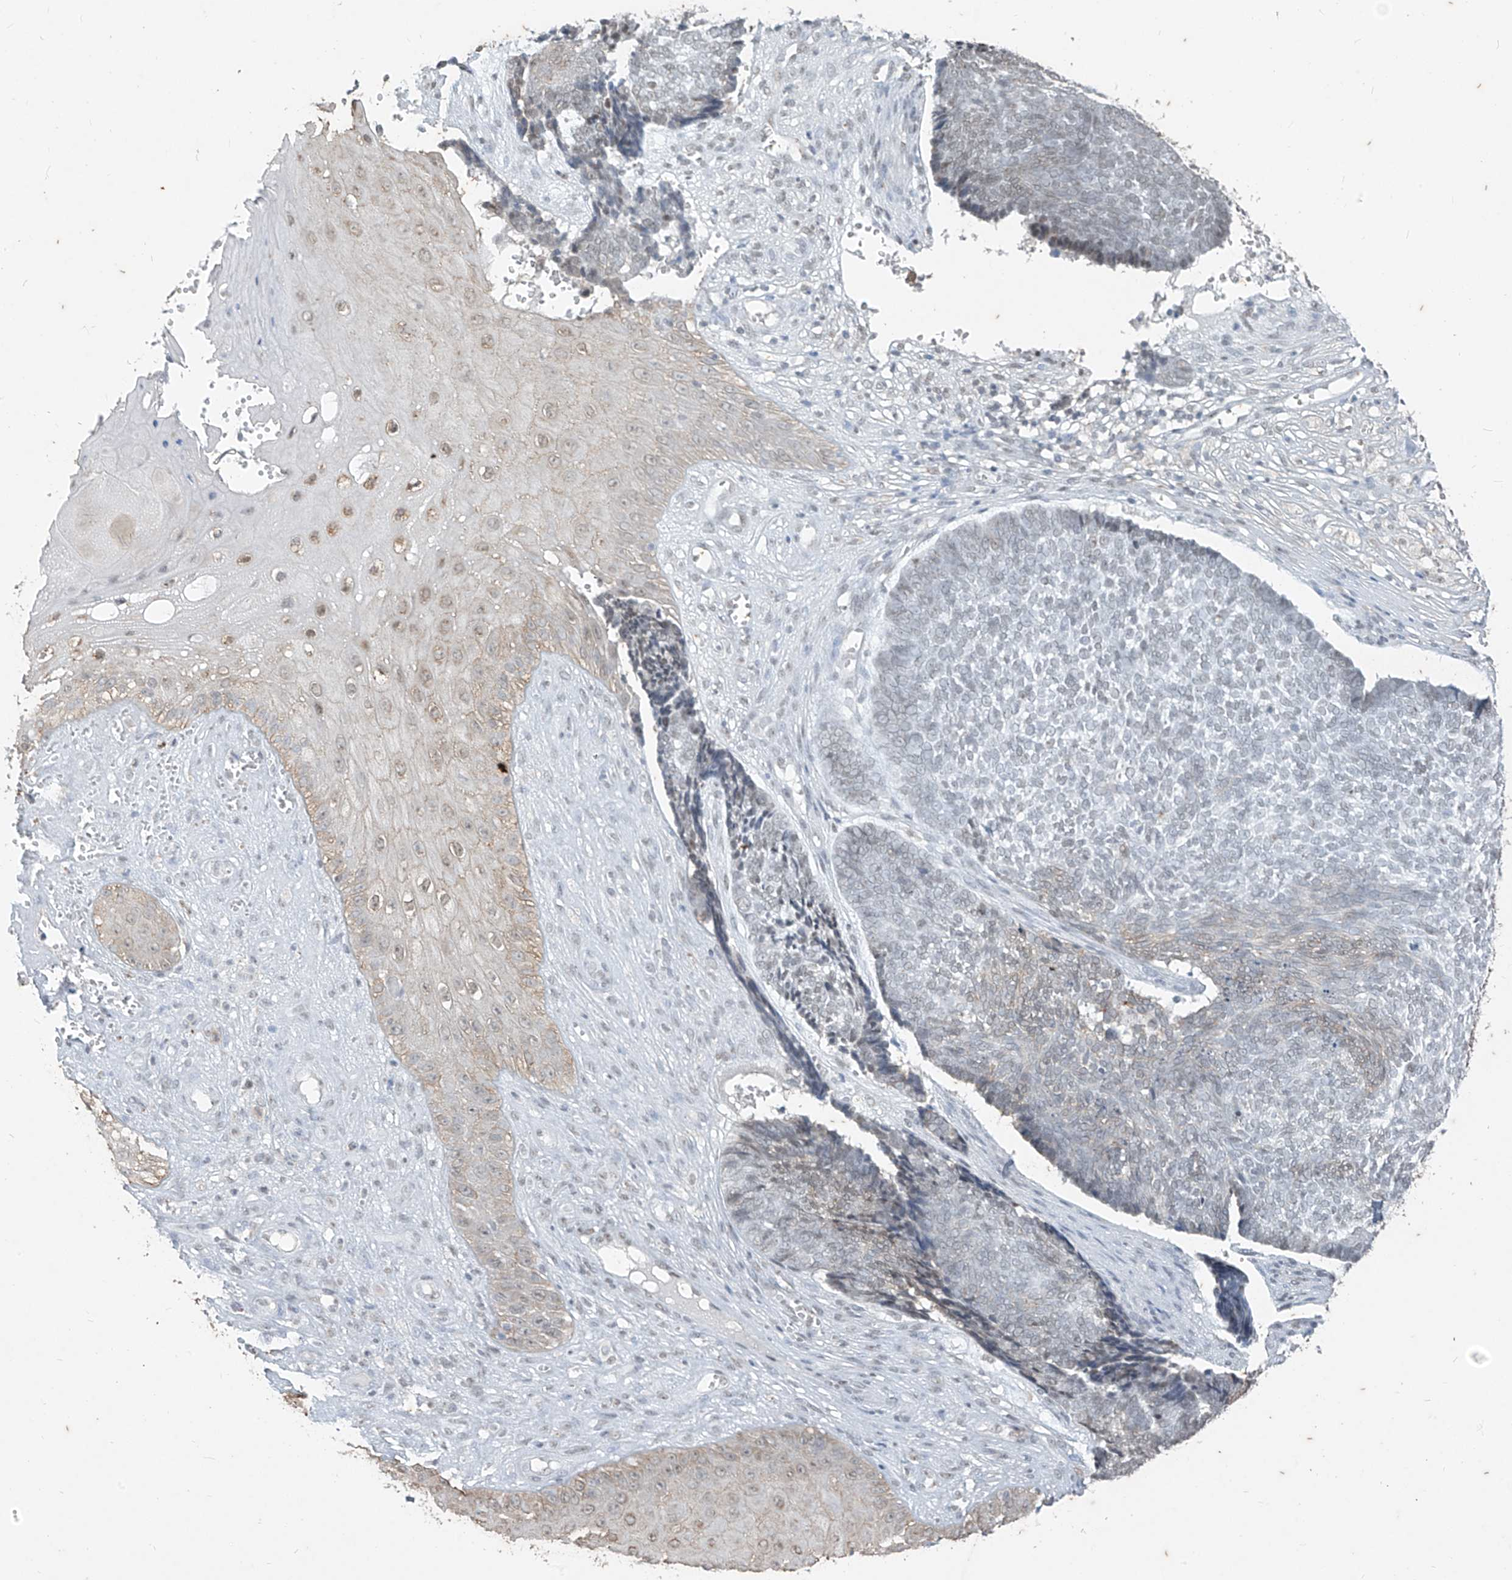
{"staining": {"intensity": "negative", "quantity": "none", "location": "none"}, "tissue": "skin cancer", "cell_type": "Tumor cells", "image_type": "cancer", "snomed": [{"axis": "morphology", "description": "Basal cell carcinoma"}, {"axis": "topography", "description": "Skin"}], "caption": "Photomicrograph shows no protein staining in tumor cells of basal cell carcinoma (skin) tissue.", "gene": "TFEC", "patient": {"sex": "male", "age": 84}}